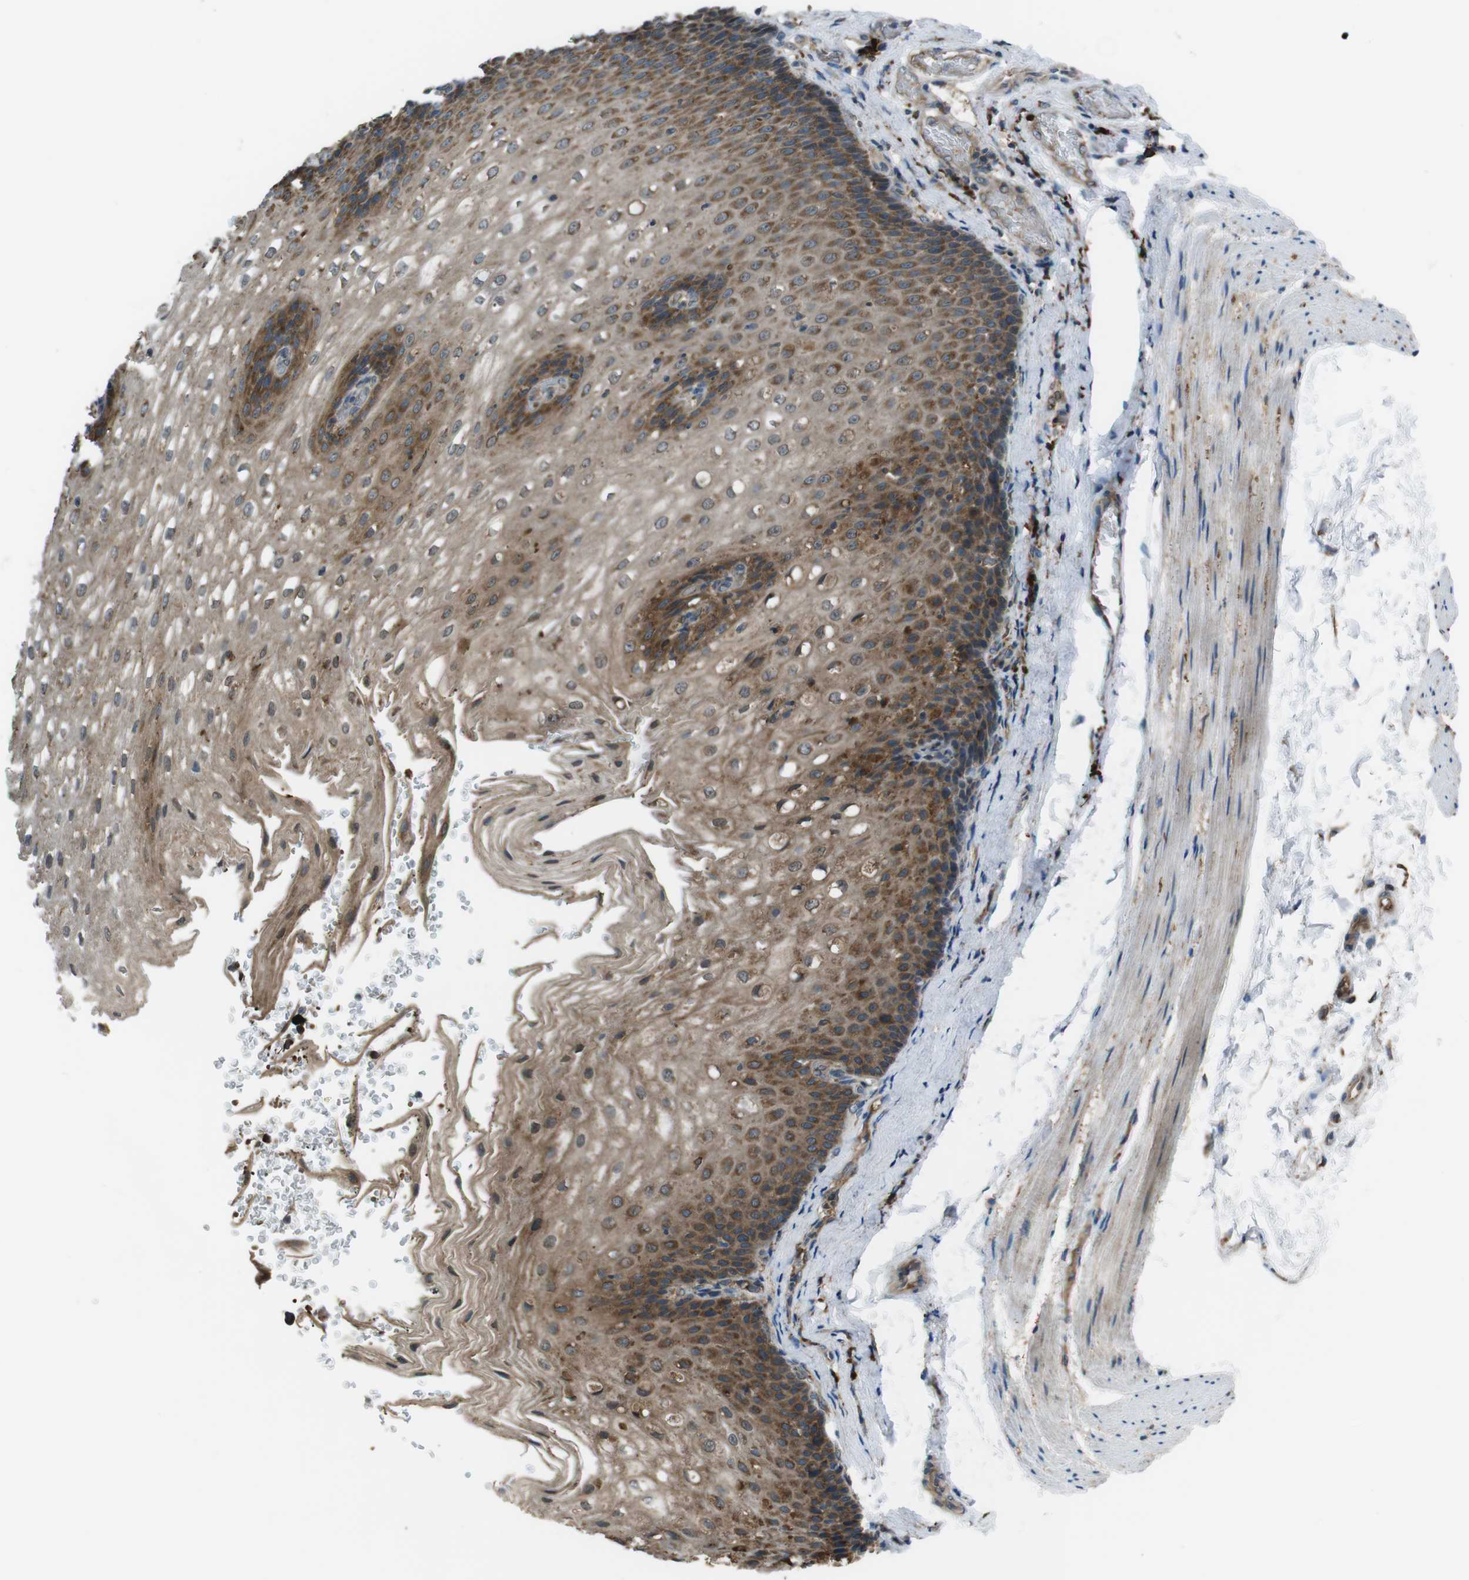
{"staining": {"intensity": "moderate", "quantity": ">75%", "location": "cytoplasmic/membranous"}, "tissue": "esophagus", "cell_type": "Squamous epithelial cells", "image_type": "normal", "snomed": [{"axis": "morphology", "description": "Normal tissue, NOS"}, {"axis": "topography", "description": "Esophagus"}], "caption": "Brown immunohistochemical staining in normal esophagus exhibits moderate cytoplasmic/membranous positivity in approximately >75% of squamous epithelial cells.", "gene": "SSR3", "patient": {"sex": "male", "age": 48}}